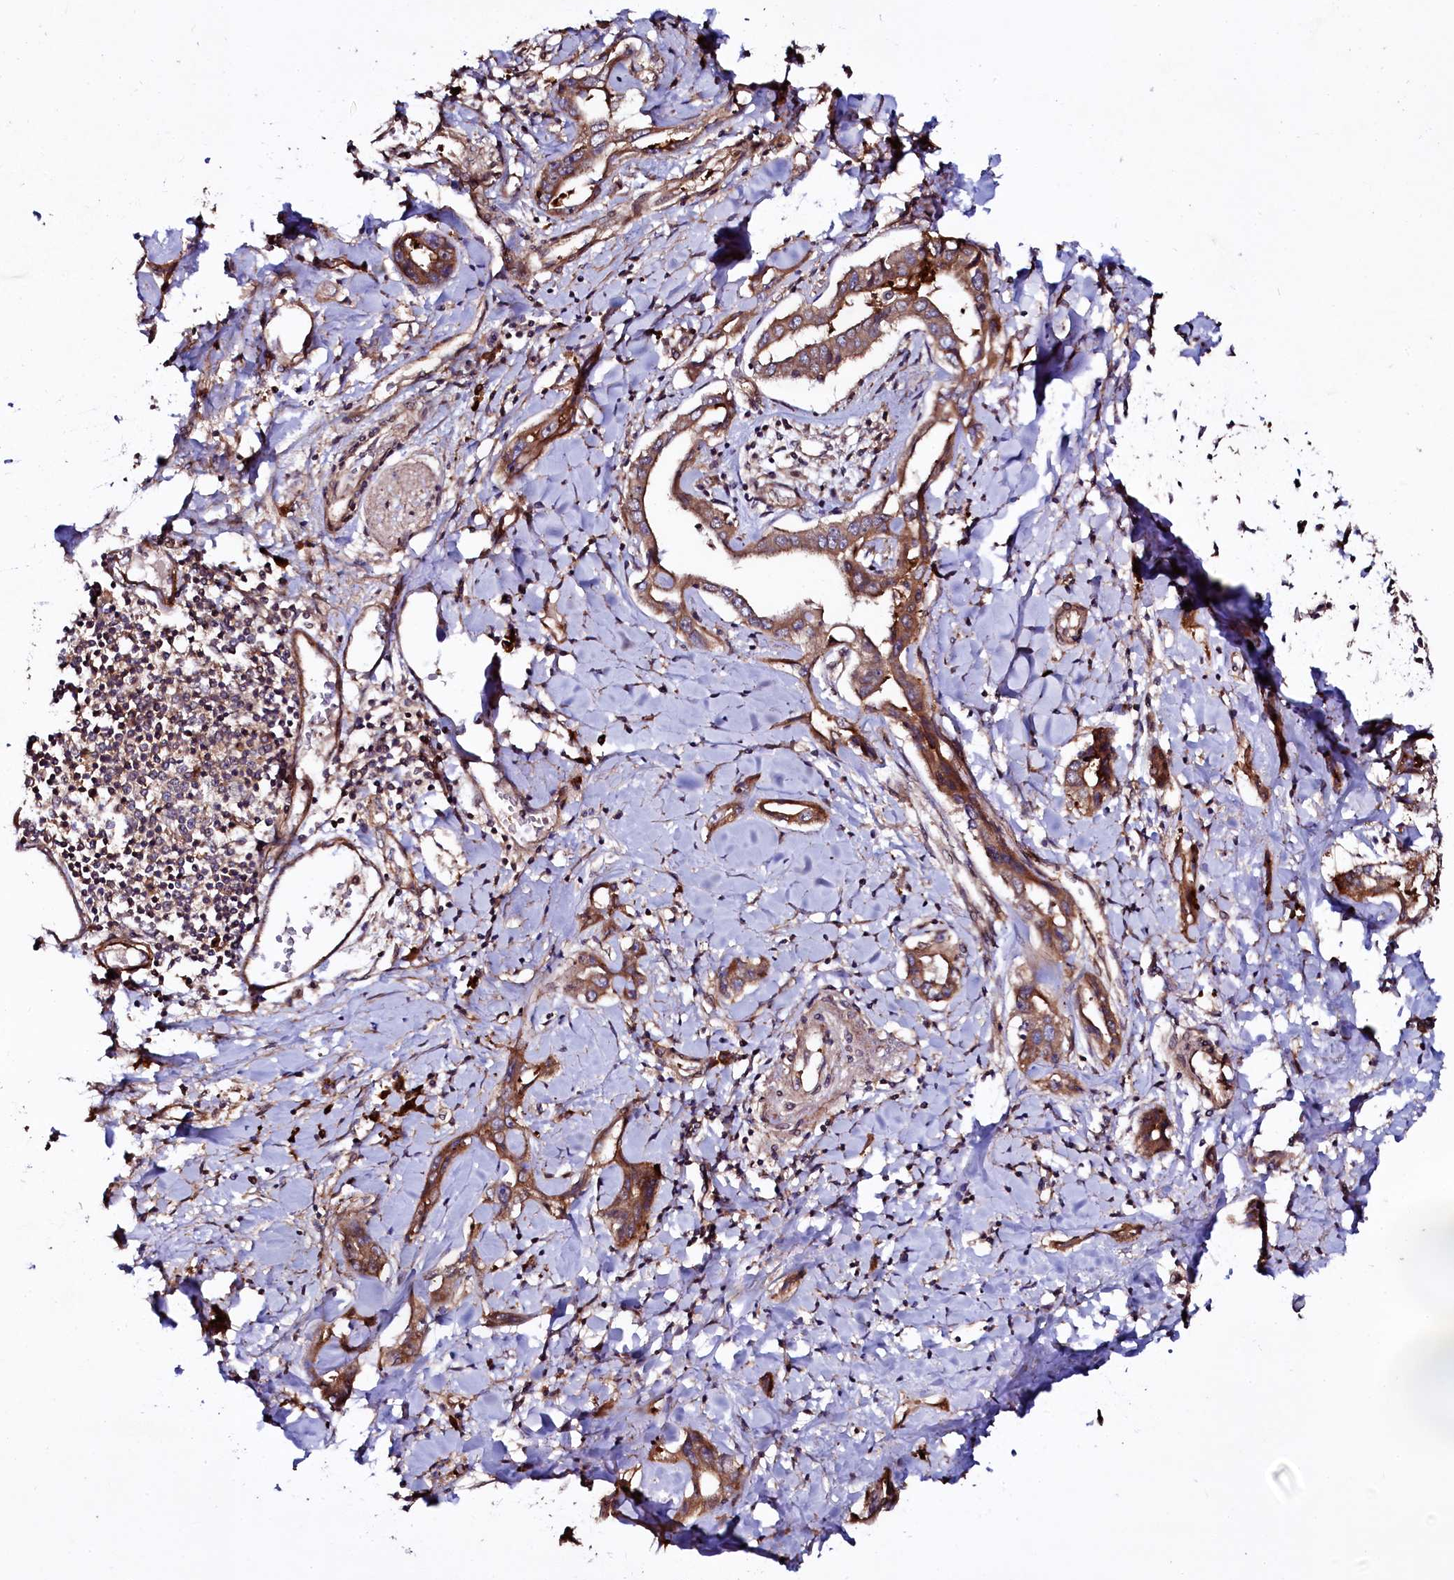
{"staining": {"intensity": "moderate", "quantity": ">75%", "location": "cytoplasmic/membranous"}, "tissue": "liver cancer", "cell_type": "Tumor cells", "image_type": "cancer", "snomed": [{"axis": "morphology", "description": "Cholangiocarcinoma"}, {"axis": "topography", "description": "Liver"}], "caption": "Human cholangiocarcinoma (liver) stained with a protein marker displays moderate staining in tumor cells.", "gene": "USPL1", "patient": {"sex": "male", "age": 59}}